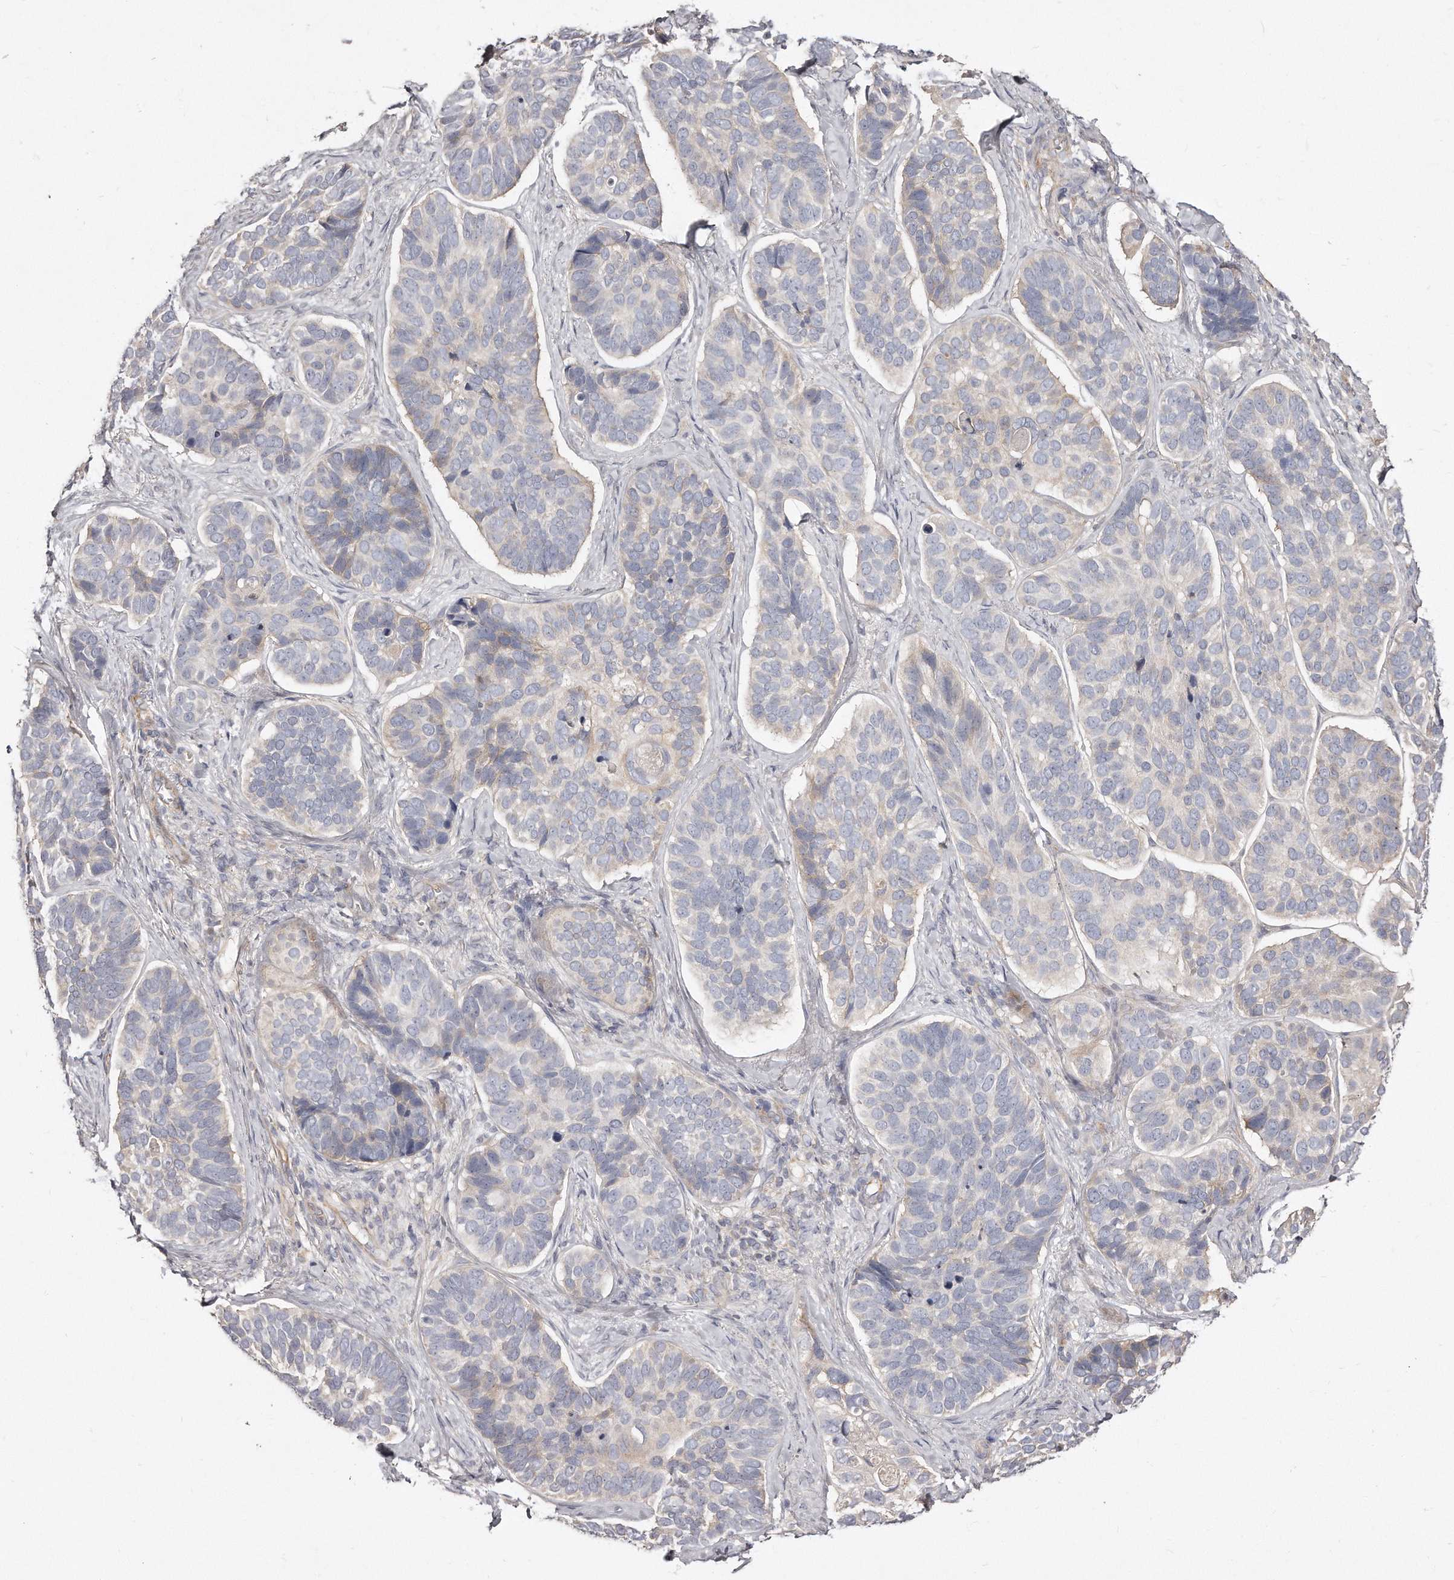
{"staining": {"intensity": "weak", "quantity": "<25%", "location": "cytoplasmic/membranous"}, "tissue": "skin cancer", "cell_type": "Tumor cells", "image_type": "cancer", "snomed": [{"axis": "morphology", "description": "Basal cell carcinoma"}, {"axis": "topography", "description": "Skin"}], "caption": "DAB immunohistochemical staining of skin basal cell carcinoma shows no significant staining in tumor cells.", "gene": "TTLL4", "patient": {"sex": "male", "age": 62}}